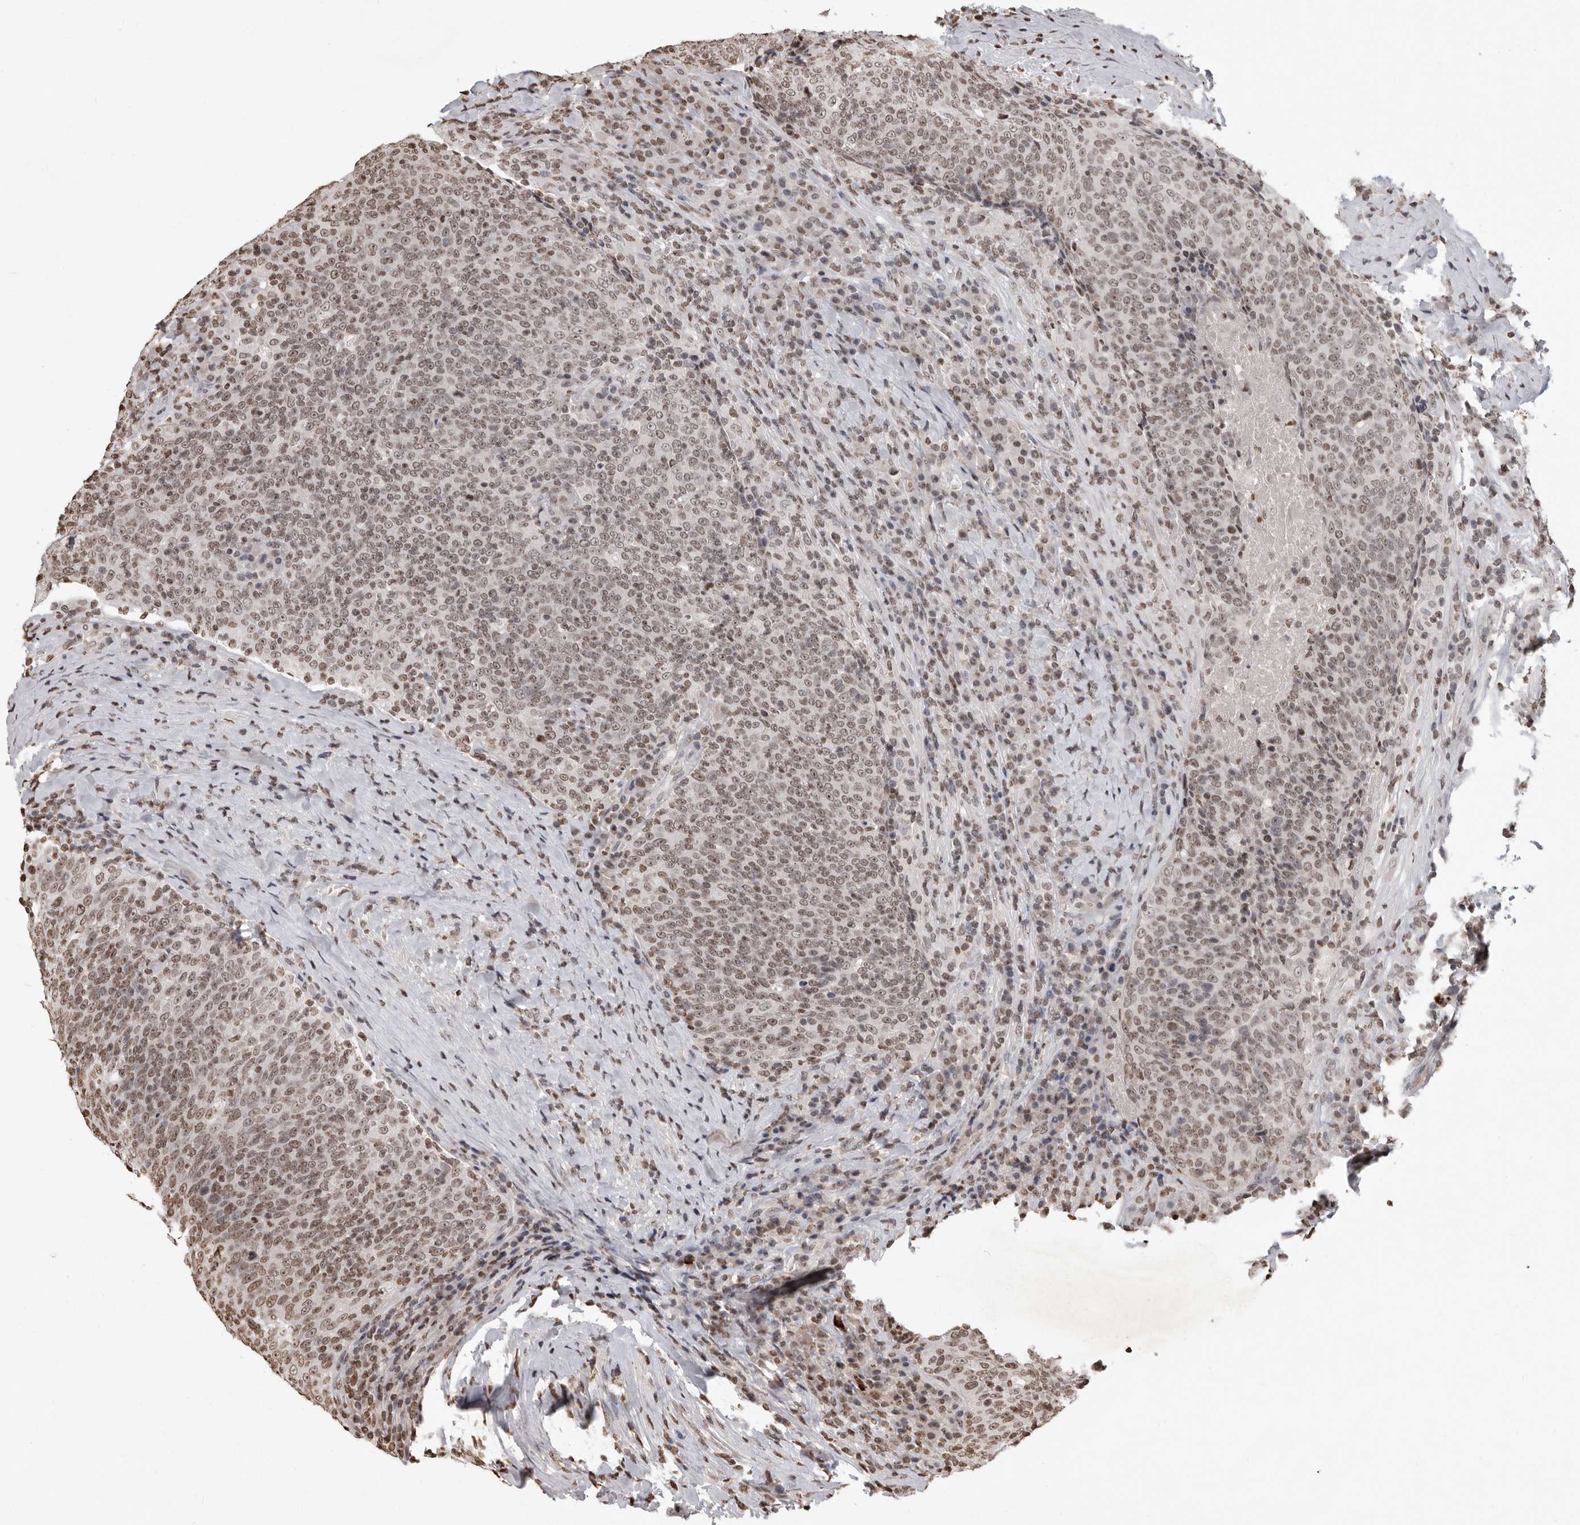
{"staining": {"intensity": "weak", "quantity": ">75%", "location": "nuclear"}, "tissue": "head and neck cancer", "cell_type": "Tumor cells", "image_type": "cancer", "snomed": [{"axis": "morphology", "description": "Squamous cell carcinoma, NOS"}, {"axis": "morphology", "description": "Squamous cell carcinoma, metastatic, NOS"}, {"axis": "topography", "description": "Lymph node"}, {"axis": "topography", "description": "Head-Neck"}], "caption": "A low amount of weak nuclear positivity is identified in approximately >75% of tumor cells in head and neck squamous cell carcinoma tissue. The staining was performed using DAB (3,3'-diaminobenzidine), with brown indicating positive protein expression. Nuclei are stained blue with hematoxylin.", "gene": "WDR45", "patient": {"sex": "male", "age": 62}}